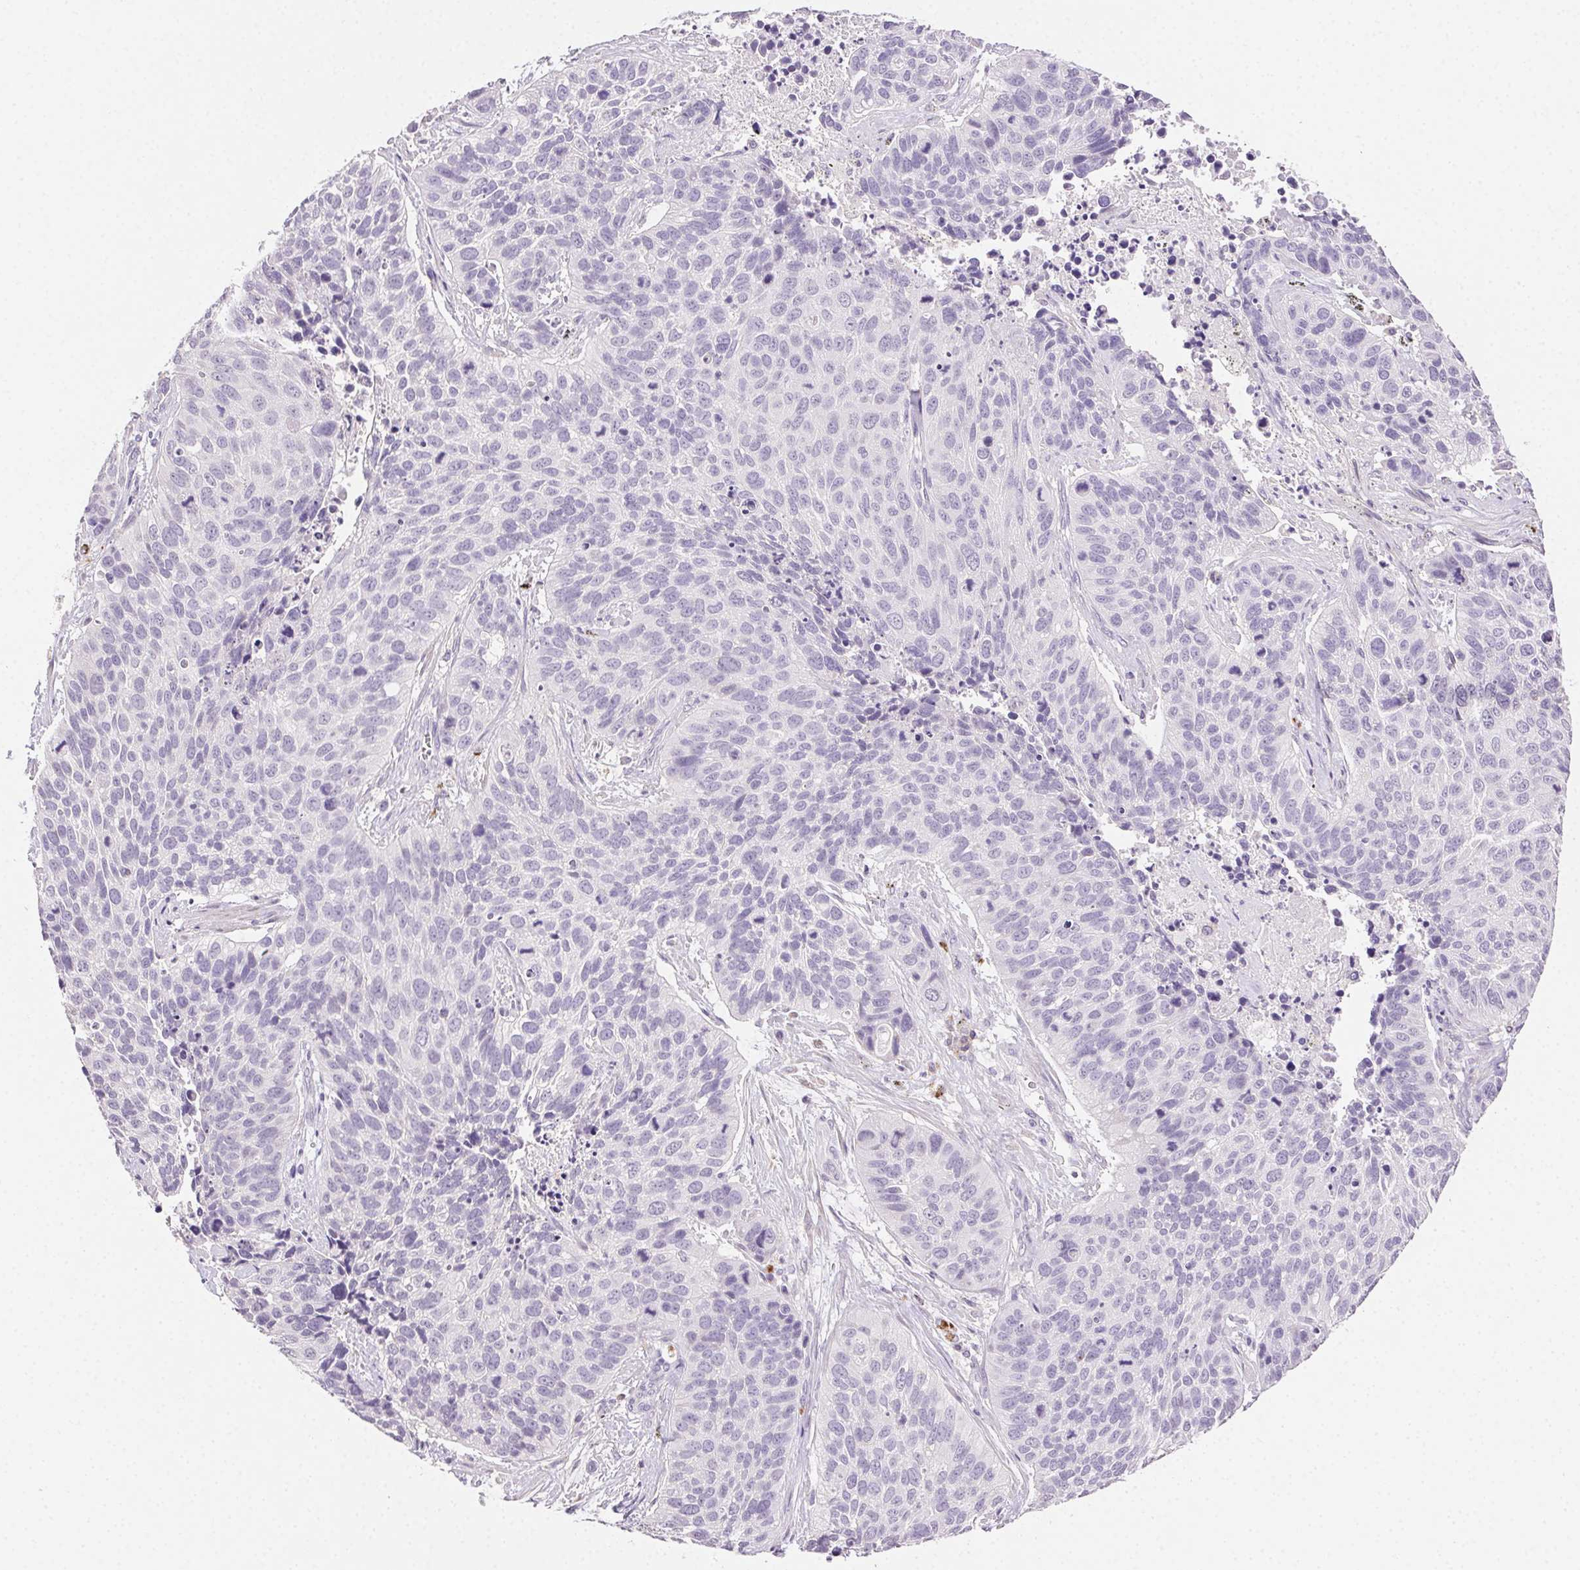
{"staining": {"intensity": "negative", "quantity": "none", "location": "none"}, "tissue": "lung cancer", "cell_type": "Tumor cells", "image_type": "cancer", "snomed": [{"axis": "morphology", "description": "Squamous cell carcinoma, NOS"}, {"axis": "topography", "description": "Lung"}], "caption": "High magnification brightfield microscopy of lung squamous cell carcinoma stained with DAB (3,3'-diaminobenzidine) (brown) and counterstained with hematoxylin (blue): tumor cells show no significant staining. (DAB (3,3'-diaminobenzidine) immunohistochemistry visualized using brightfield microscopy, high magnification).", "gene": "AKAP5", "patient": {"sex": "male", "age": 62}}